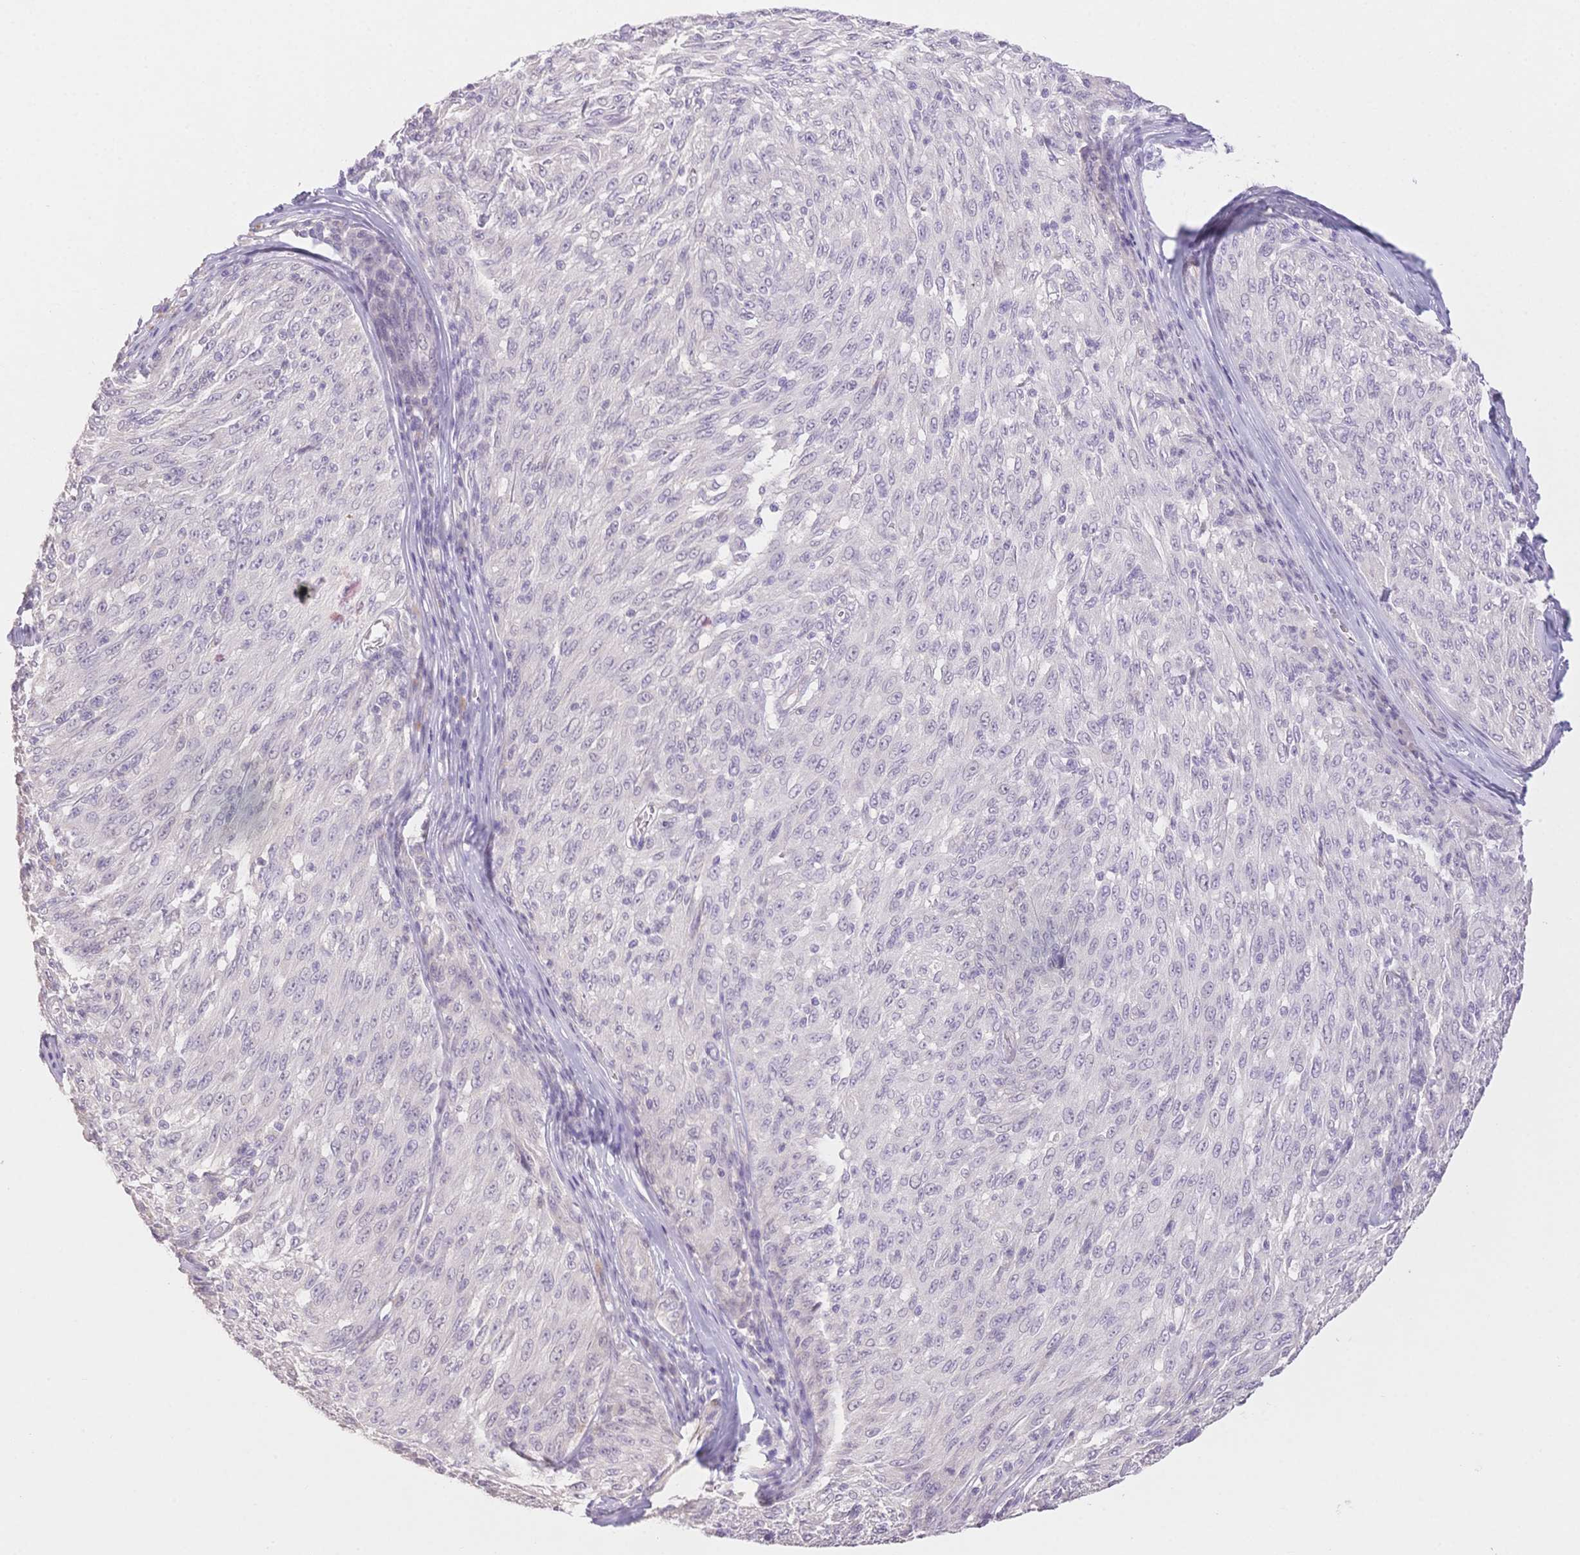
{"staining": {"intensity": "negative", "quantity": "none", "location": "none"}, "tissue": "melanoma", "cell_type": "Tumor cells", "image_type": "cancer", "snomed": [{"axis": "morphology", "description": "Malignant melanoma, NOS"}, {"axis": "topography", "description": "Skin"}], "caption": "Tumor cells are negative for protein expression in human melanoma.", "gene": "SUV39H2", "patient": {"sex": "male", "age": 85}}